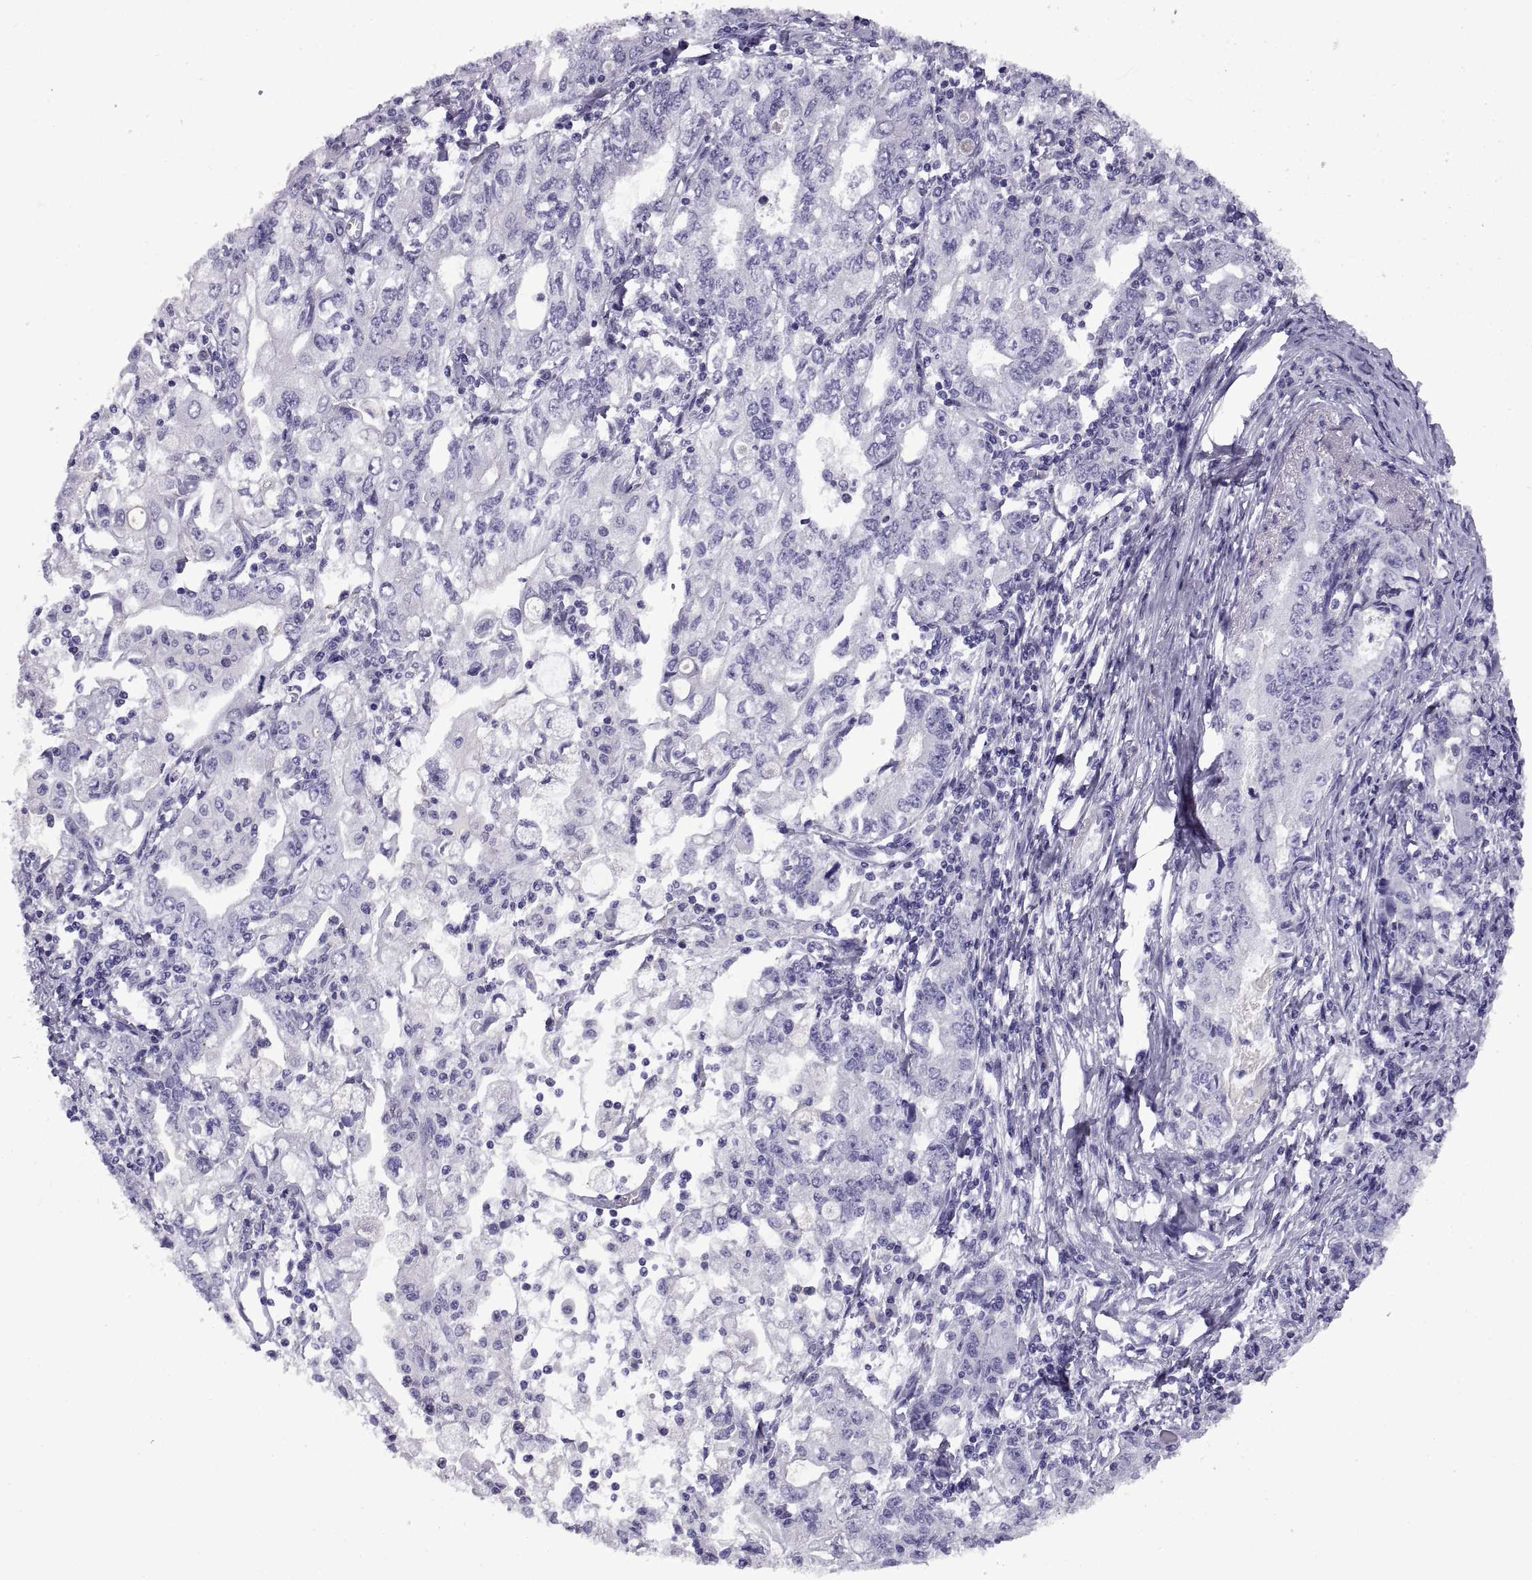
{"staining": {"intensity": "negative", "quantity": "none", "location": "none"}, "tissue": "stomach cancer", "cell_type": "Tumor cells", "image_type": "cancer", "snomed": [{"axis": "morphology", "description": "Adenocarcinoma, NOS"}, {"axis": "topography", "description": "Stomach, lower"}], "caption": "This is an IHC photomicrograph of adenocarcinoma (stomach). There is no positivity in tumor cells.", "gene": "RGS20", "patient": {"sex": "female", "age": 72}}